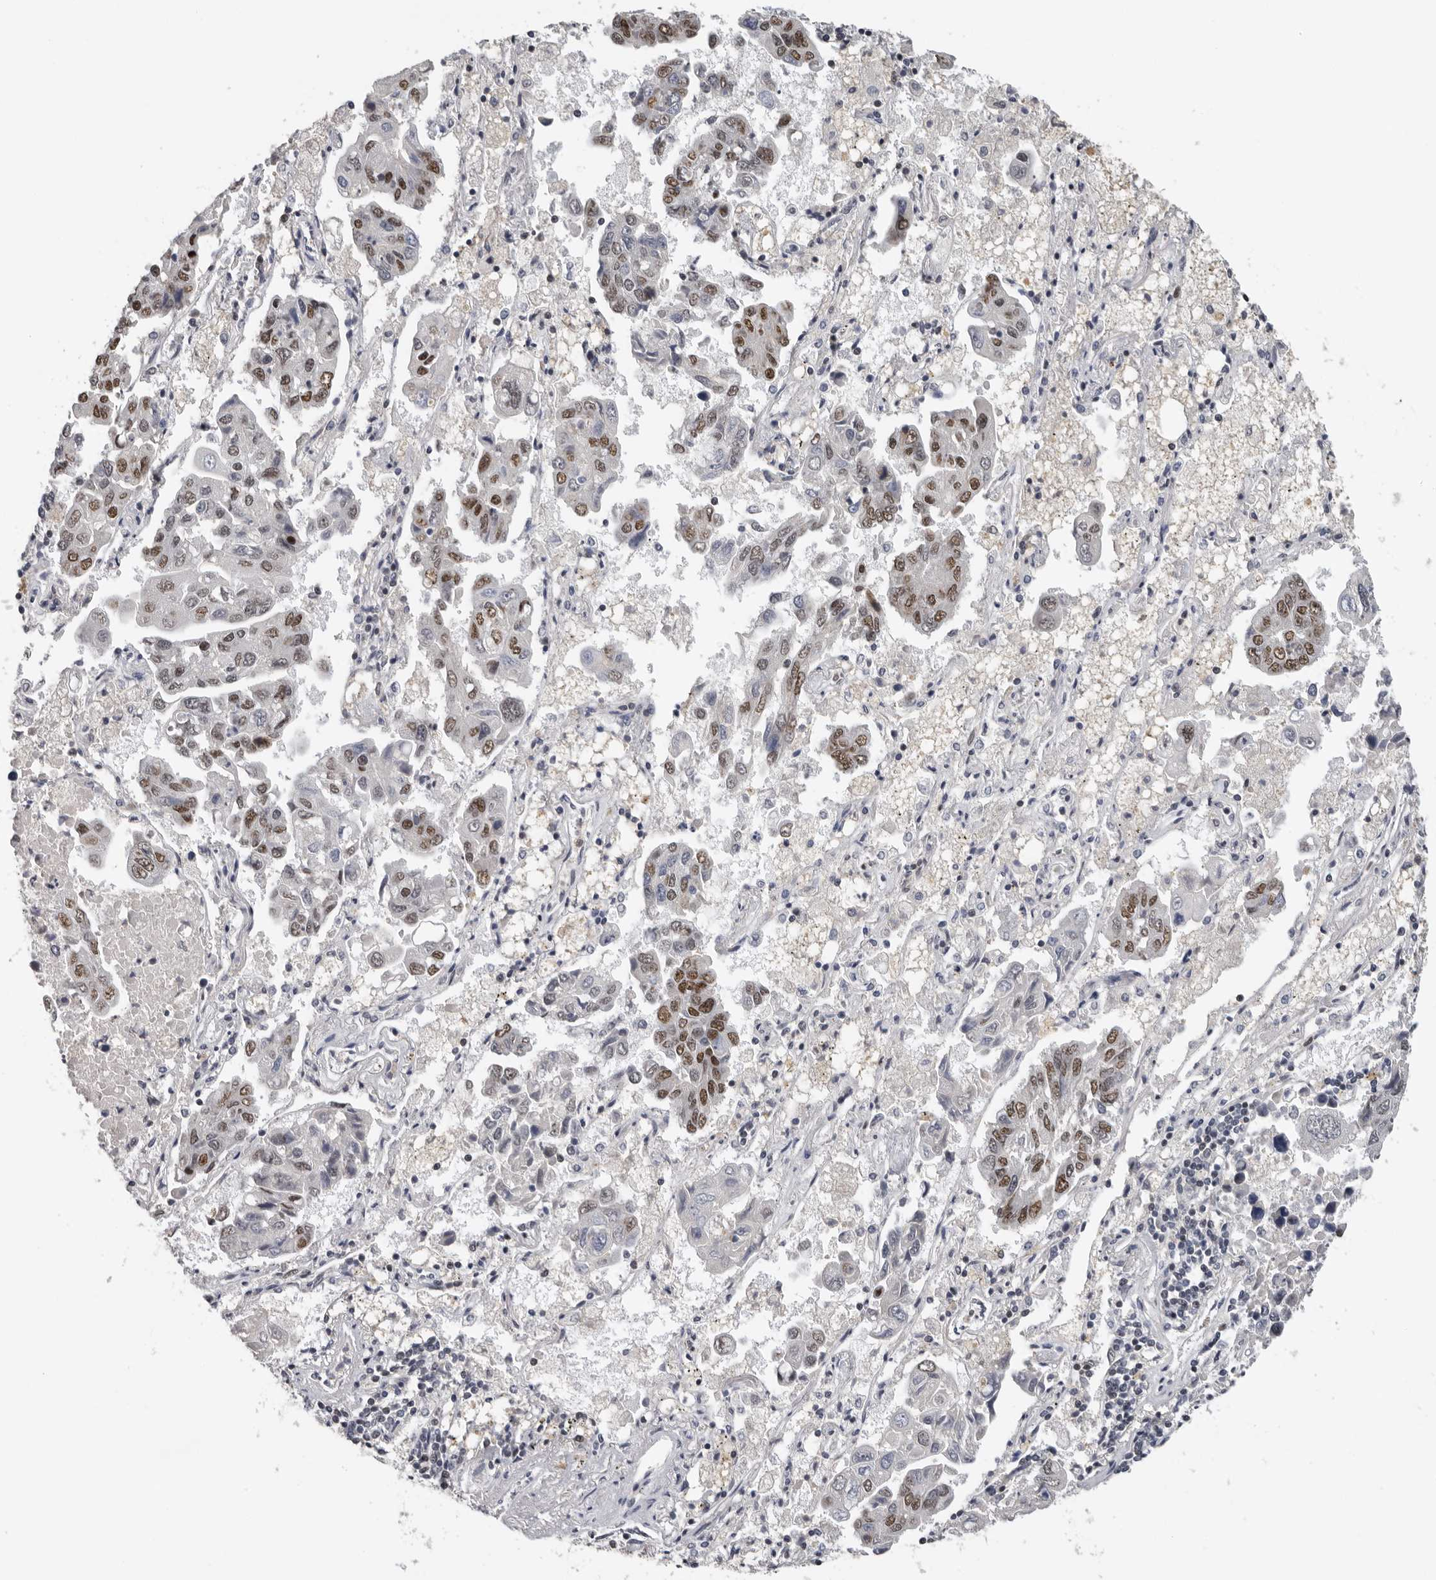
{"staining": {"intensity": "moderate", "quantity": ">75%", "location": "nuclear"}, "tissue": "lung cancer", "cell_type": "Tumor cells", "image_type": "cancer", "snomed": [{"axis": "morphology", "description": "Adenocarcinoma, NOS"}, {"axis": "topography", "description": "Lung"}], "caption": "Human lung cancer (adenocarcinoma) stained with a brown dye demonstrates moderate nuclear positive expression in about >75% of tumor cells.", "gene": "KIF2B", "patient": {"sex": "male", "age": 64}}